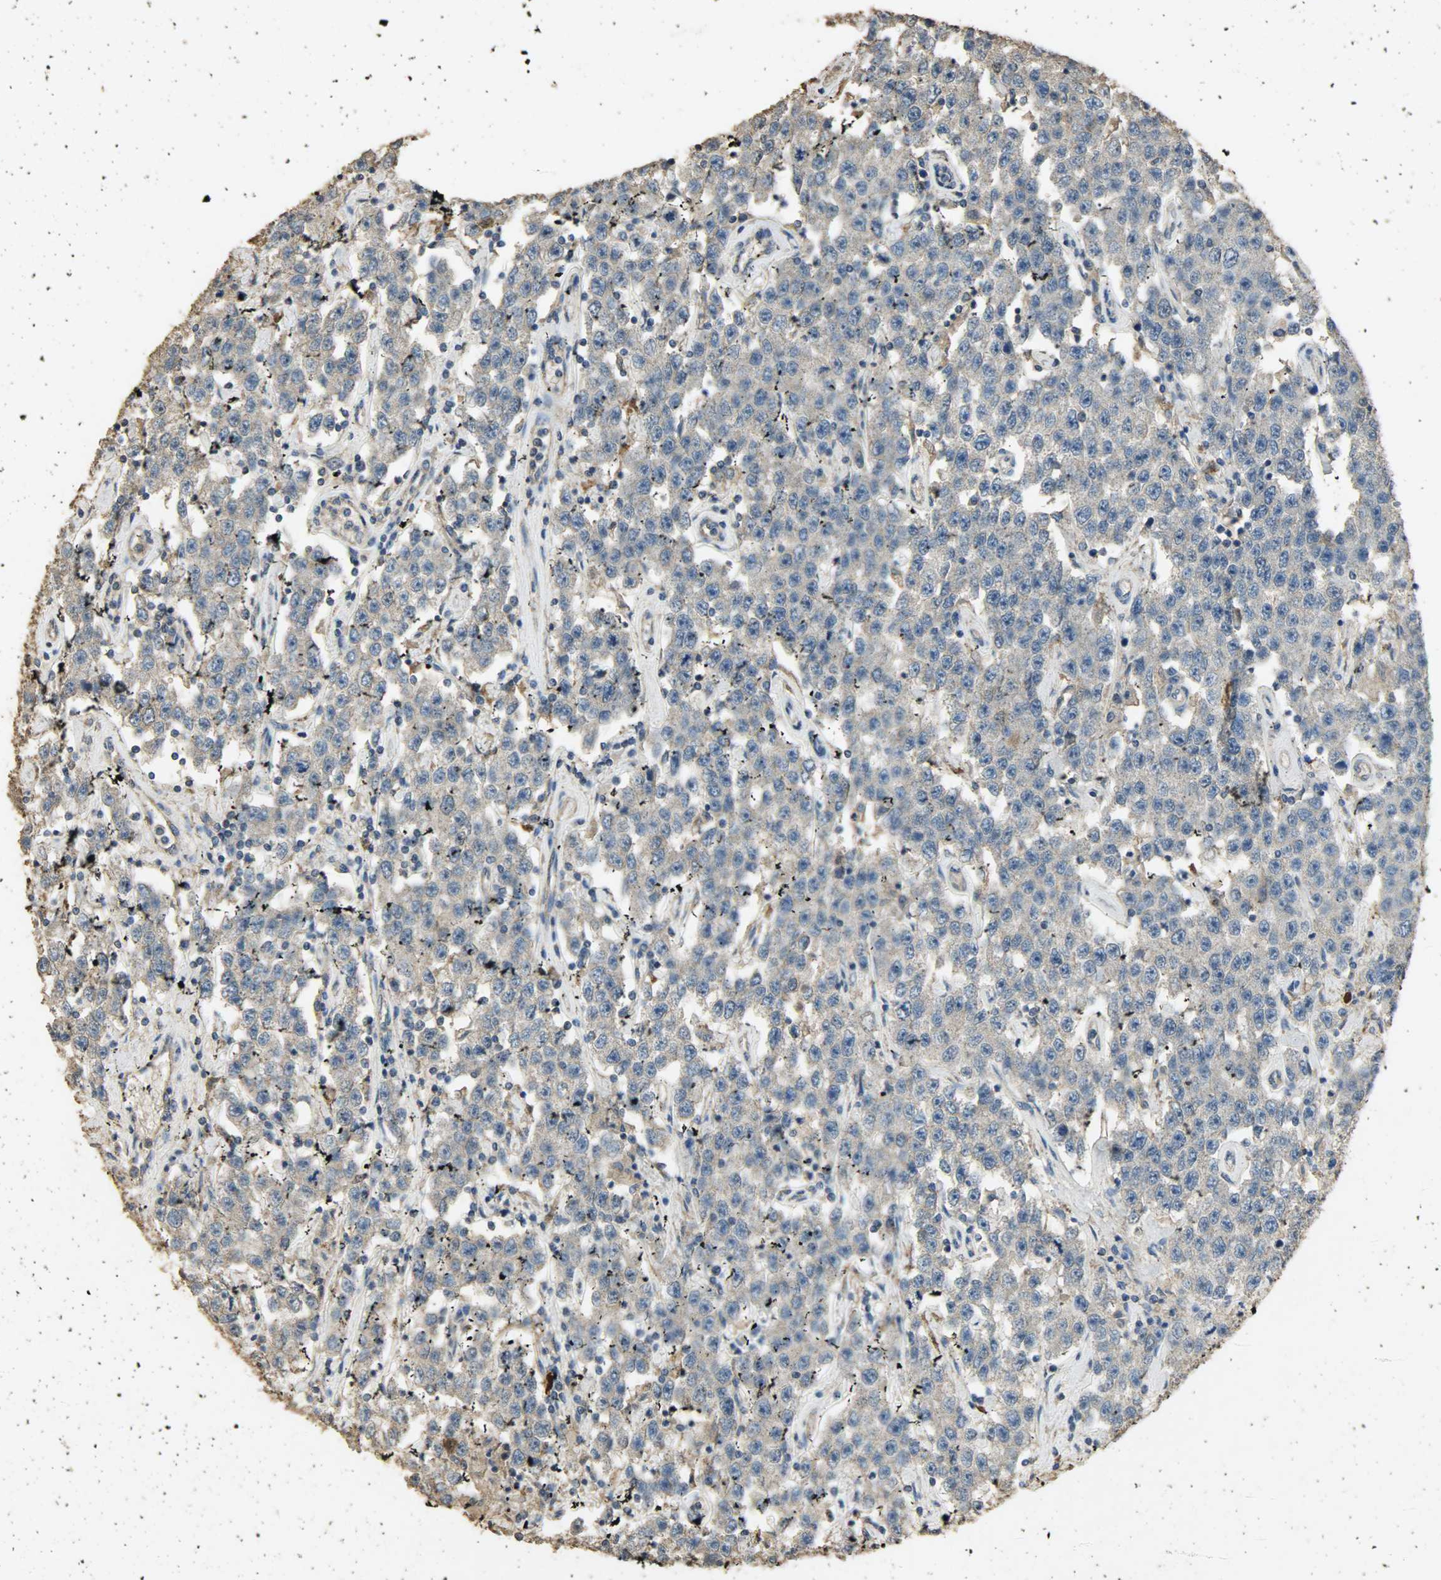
{"staining": {"intensity": "weak", "quantity": ">75%", "location": "cytoplasmic/membranous"}, "tissue": "testis cancer", "cell_type": "Tumor cells", "image_type": "cancer", "snomed": [{"axis": "morphology", "description": "Seminoma, NOS"}, {"axis": "topography", "description": "Testis"}], "caption": "Immunohistochemical staining of human testis seminoma exhibits low levels of weak cytoplasmic/membranous expression in about >75% of tumor cells.", "gene": "ASB9", "patient": {"sex": "male", "age": 52}}